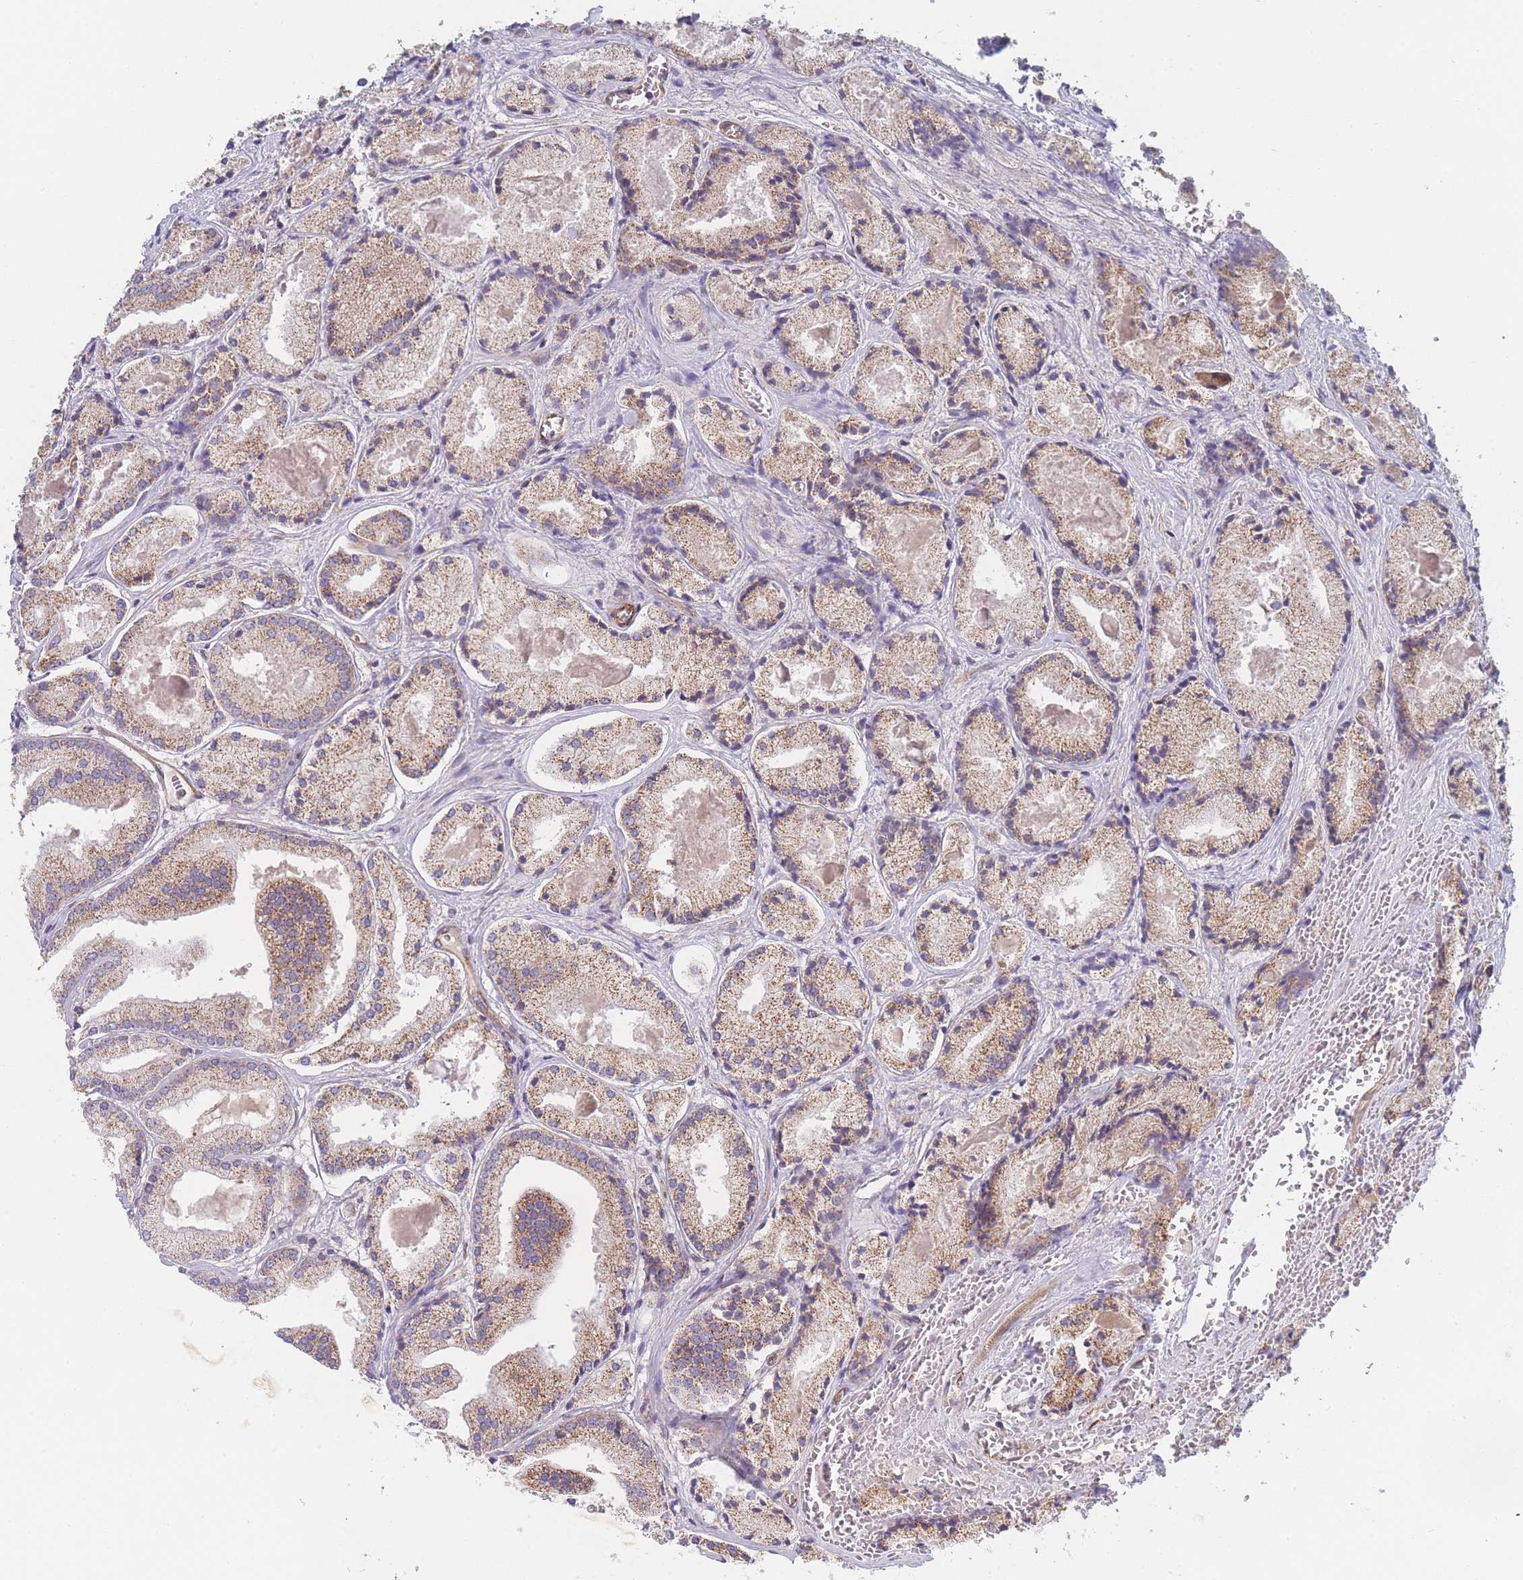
{"staining": {"intensity": "moderate", "quantity": ">75%", "location": "cytoplasmic/membranous"}, "tissue": "prostate cancer", "cell_type": "Tumor cells", "image_type": "cancer", "snomed": [{"axis": "morphology", "description": "Adenocarcinoma, High grade"}, {"axis": "topography", "description": "Prostate"}], "caption": "Immunohistochemistry (DAB (3,3'-diaminobenzidine)) staining of adenocarcinoma (high-grade) (prostate) displays moderate cytoplasmic/membranous protein staining in approximately >75% of tumor cells.", "gene": "MTRES1", "patient": {"sex": "male", "age": 67}}